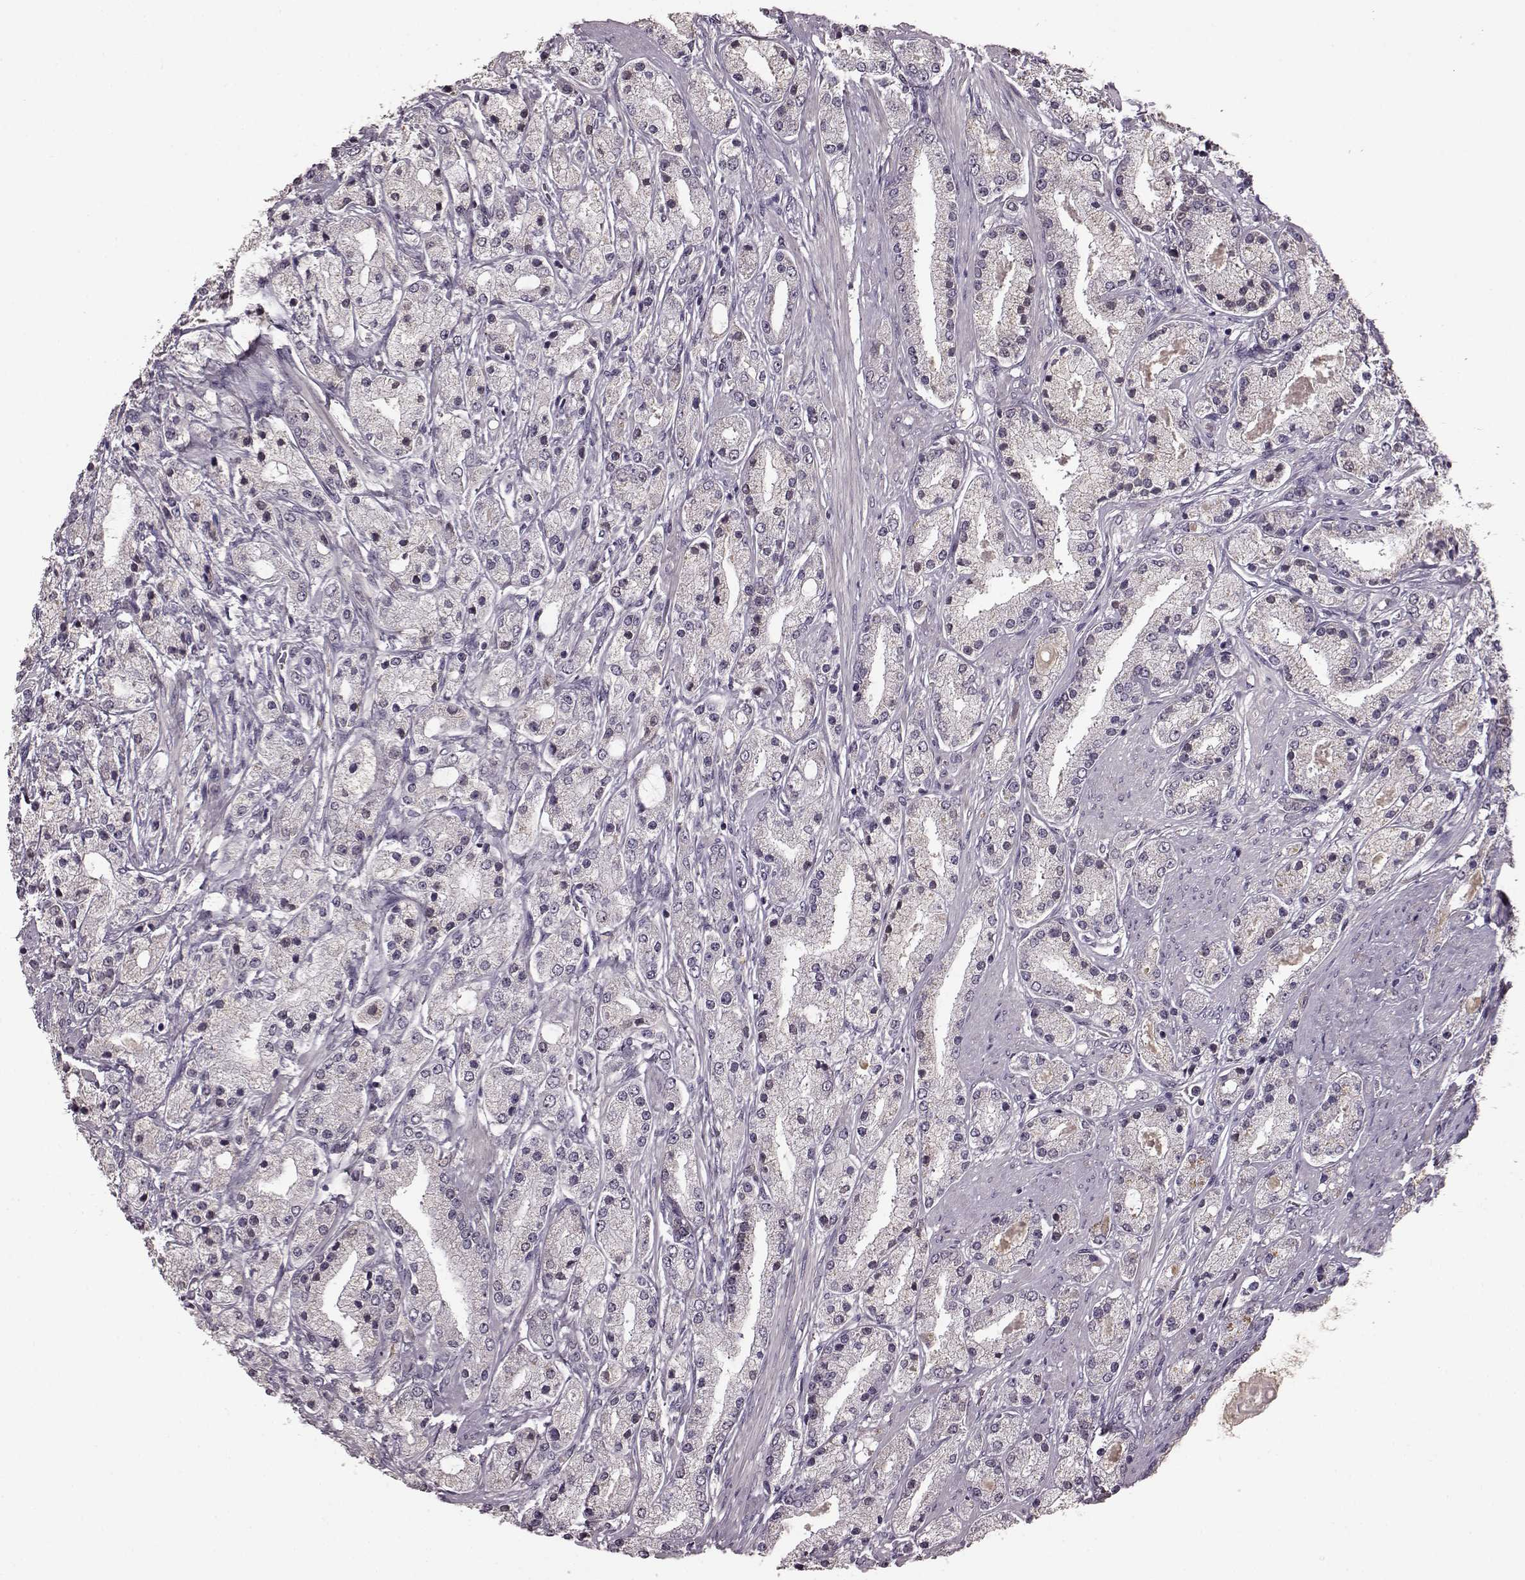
{"staining": {"intensity": "negative", "quantity": "none", "location": "none"}, "tissue": "prostate cancer", "cell_type": "Tumor cells", "image_type": "cancer", "snomed": [{"axis": "morphology", "description": "Adenocarcinoma, High grade"}, {"axis": "topography", "description": "Prostate"}], "caption": "This is a photomicrograph of immunohistochemistry staining of adenocarcinoma (high-grade) (prostate), which shows no staining in tumor cells. (DAB immunohistochemistry (IHC), high magnification).", "gene": "NRL", "patient": {"sex": "male", "age": 67}}